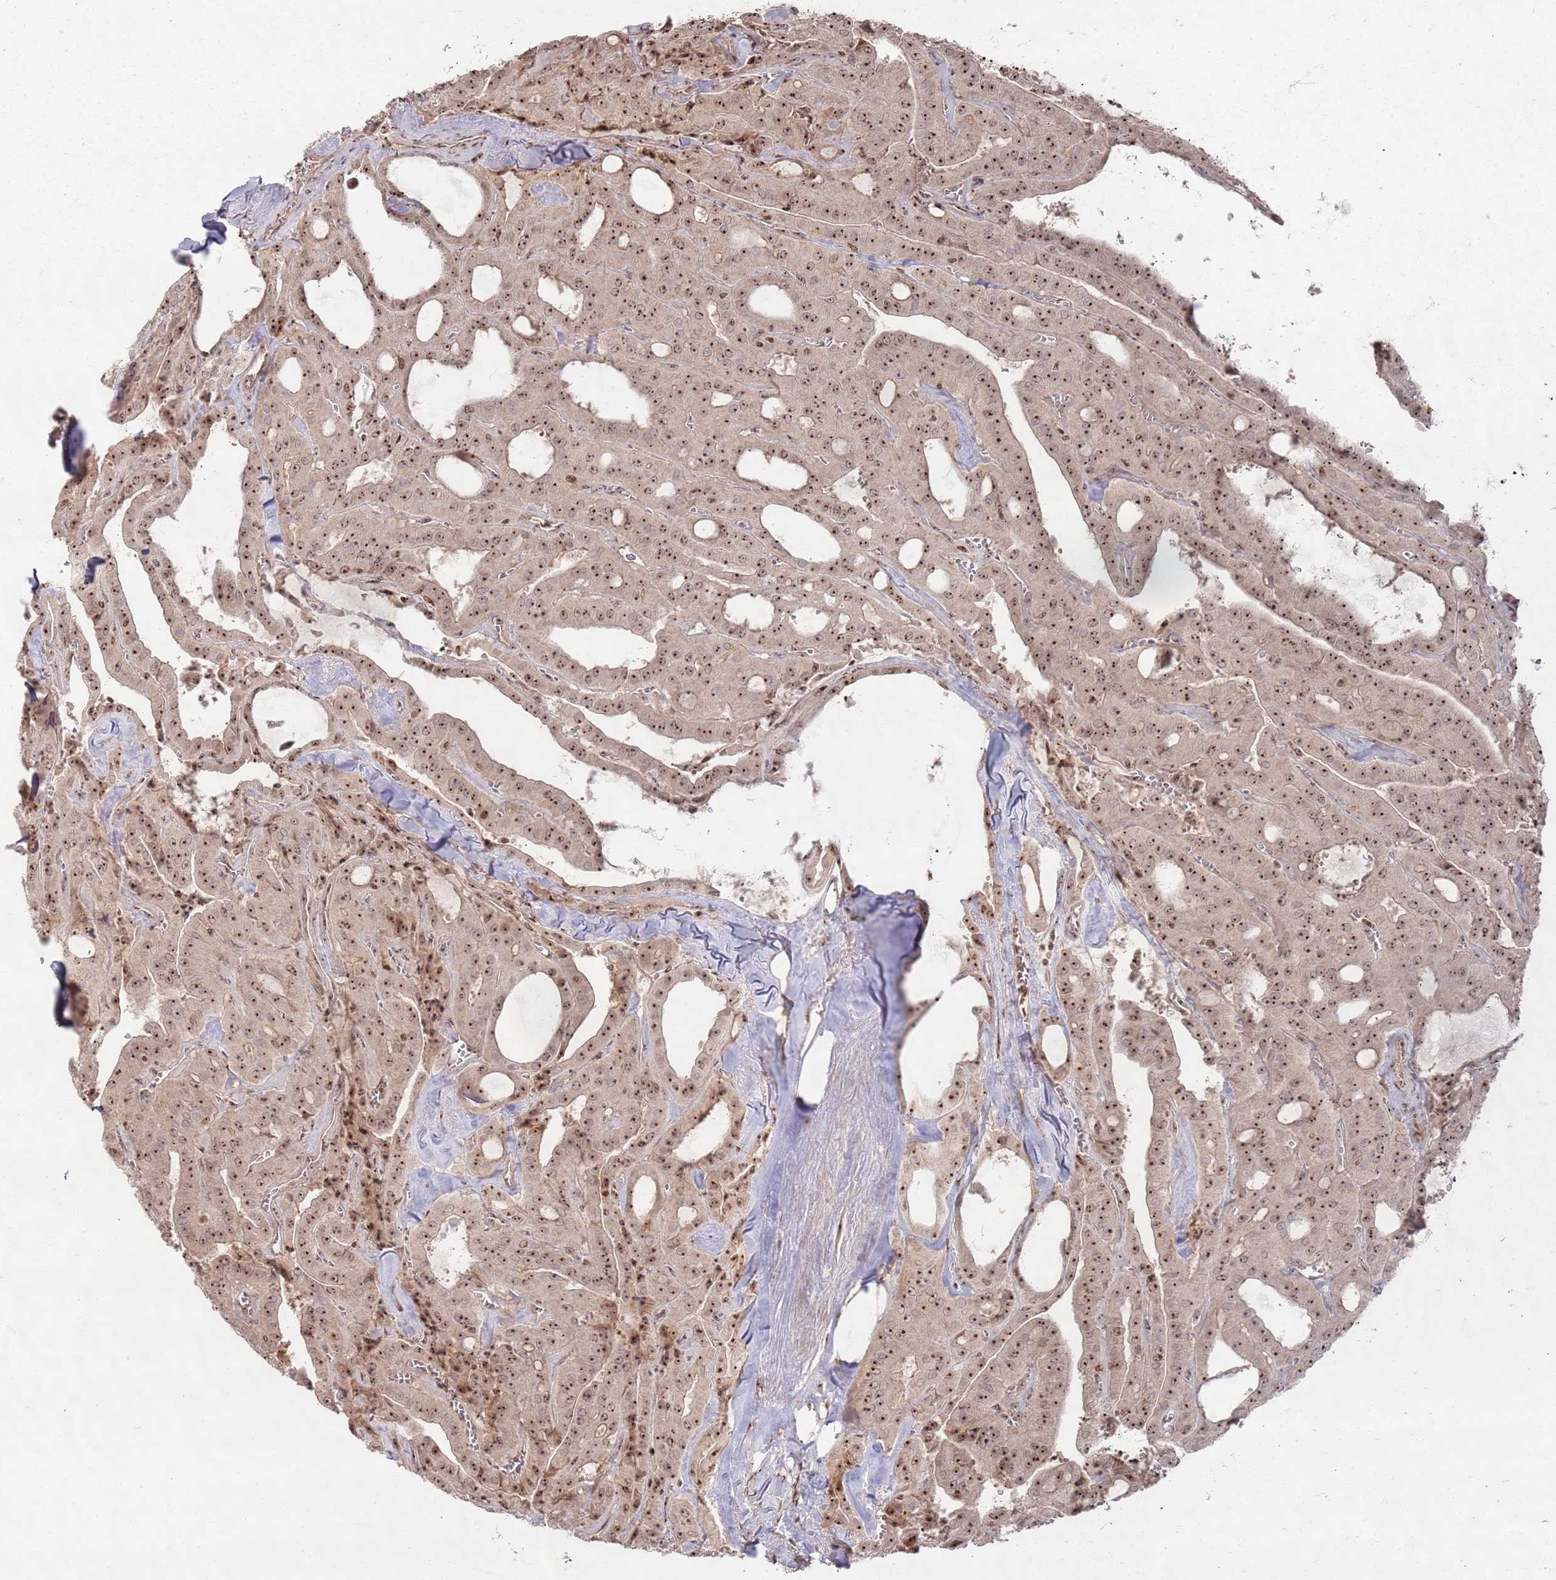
{"staining": {"intensity": "moderate", "quantity": ">75%", "location": "nuclear"}, "tissue": "thyroid cancer", "cell_type": "Tumor cells", "image_type": "cancer", "snomed": [{"axis": "morphology", "description": "Papillary adenocarcinoma, NOS"}, {"axis": "topography", "description": "Thyroid gland"}], "caption": "DAB (3,3'-diaminobenzidine) immunohistochemical staining of human thyroid papillary adenocarcinoma demonstrates moderate nuclear protein staining in approximately >75% of tumor cells. The staining was performed using DAB to visualize the protein expression in brown, while the nuclei were stained in blue with hematoxylin (Magnification: 20x).", "gene": "UTP11", "patient": {"sex": "male", "age": 52}}